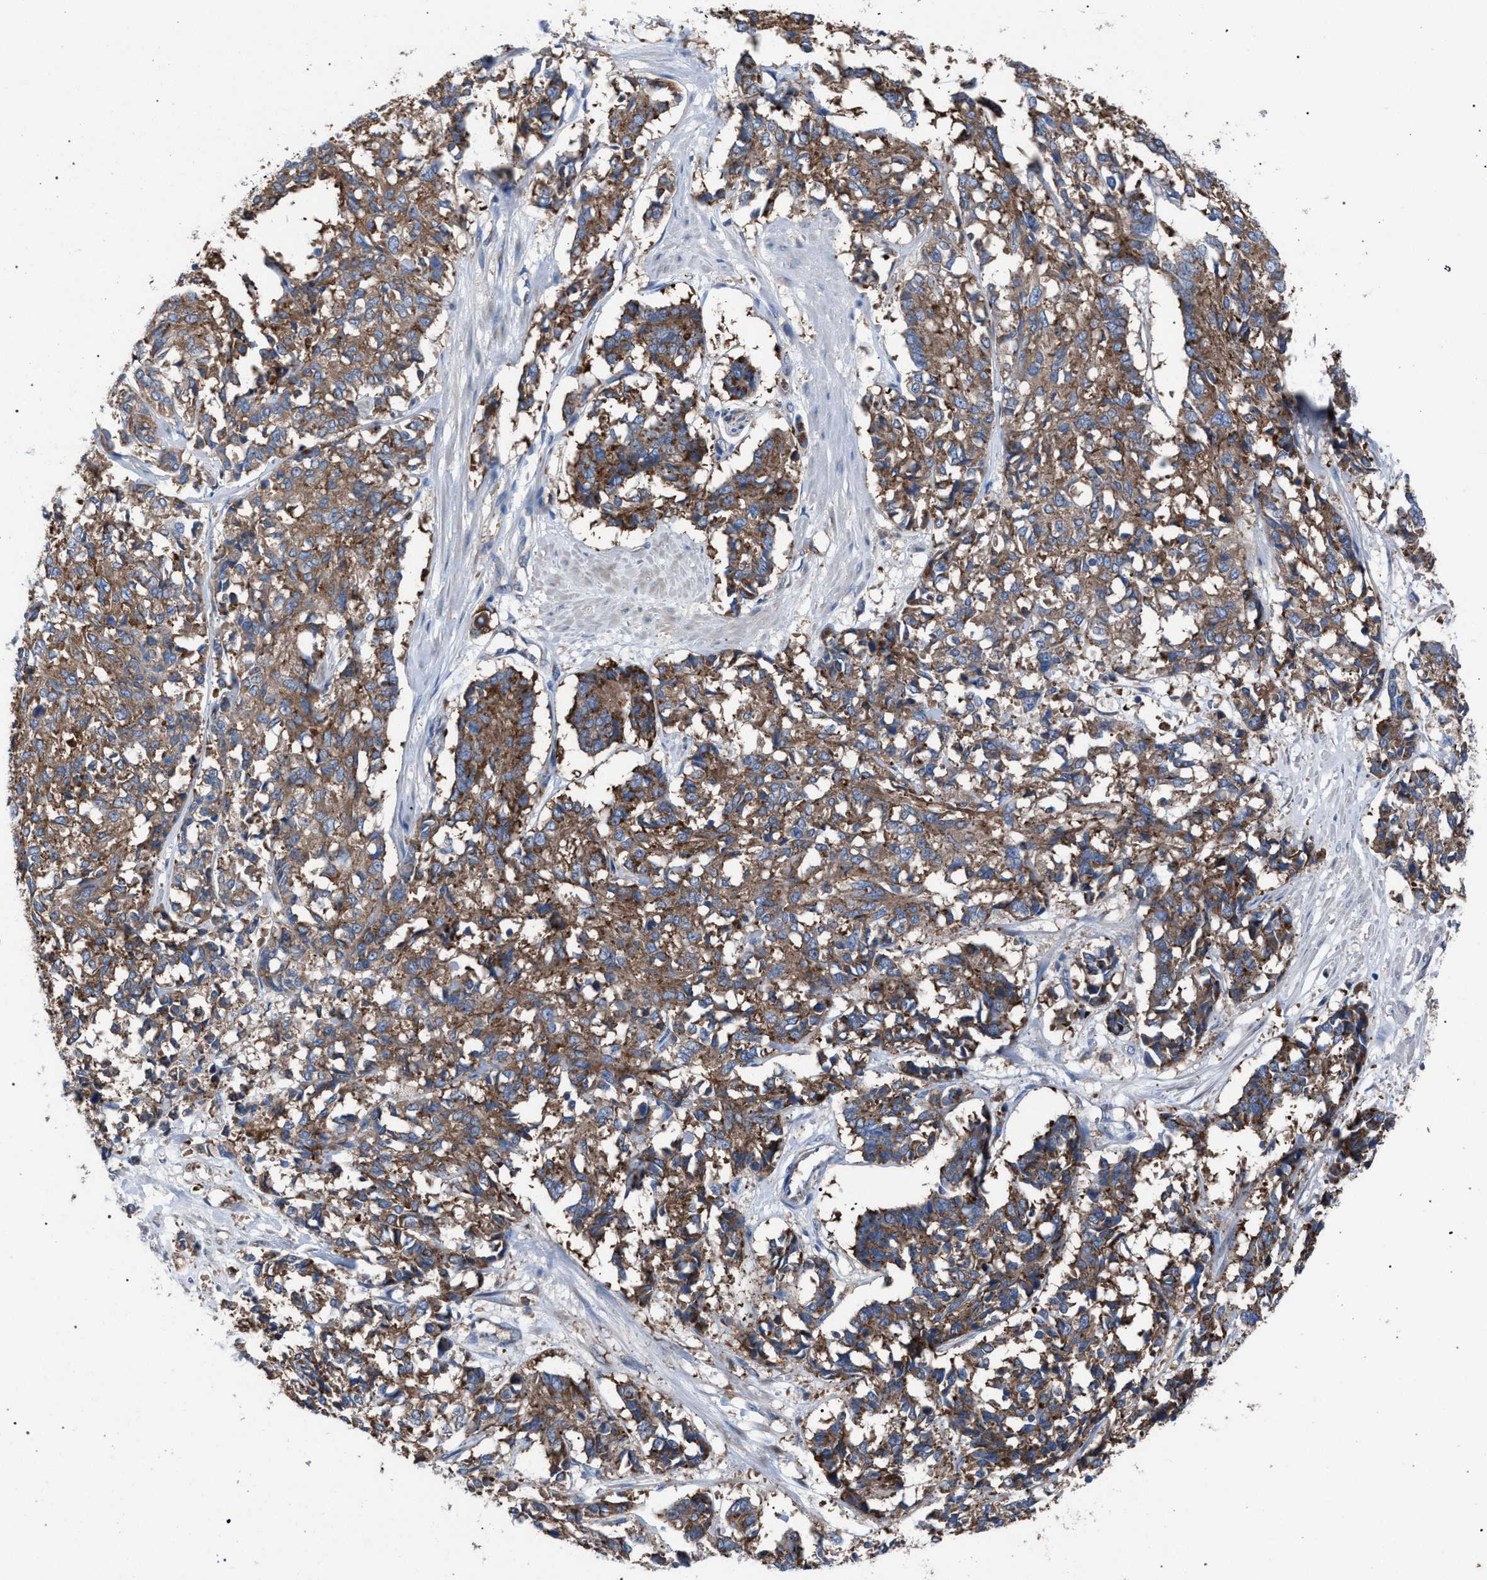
{"staining": {"intensity": "moderate", "quantity": ">75%", "location": "cytoplasmic/membranous"}, "tissue": "cervical cancer", "cell_type": "Tumor cells", "image_type": "cancer", "snomed": [{"axis": "morphology", "description": "Squamous cell carcinoma, NOS"}, {"axis": "topography", "description": "Cervix"}], "caption": "A brown stain labels moderate cytoplasmic/membranous expression of a protein in human cervical squamous cell carcinoma tumor cells. Nuclei are stained in blue.", "gene": "ATP6V0A1", "patient": {"sex": "female", "age": 35}}